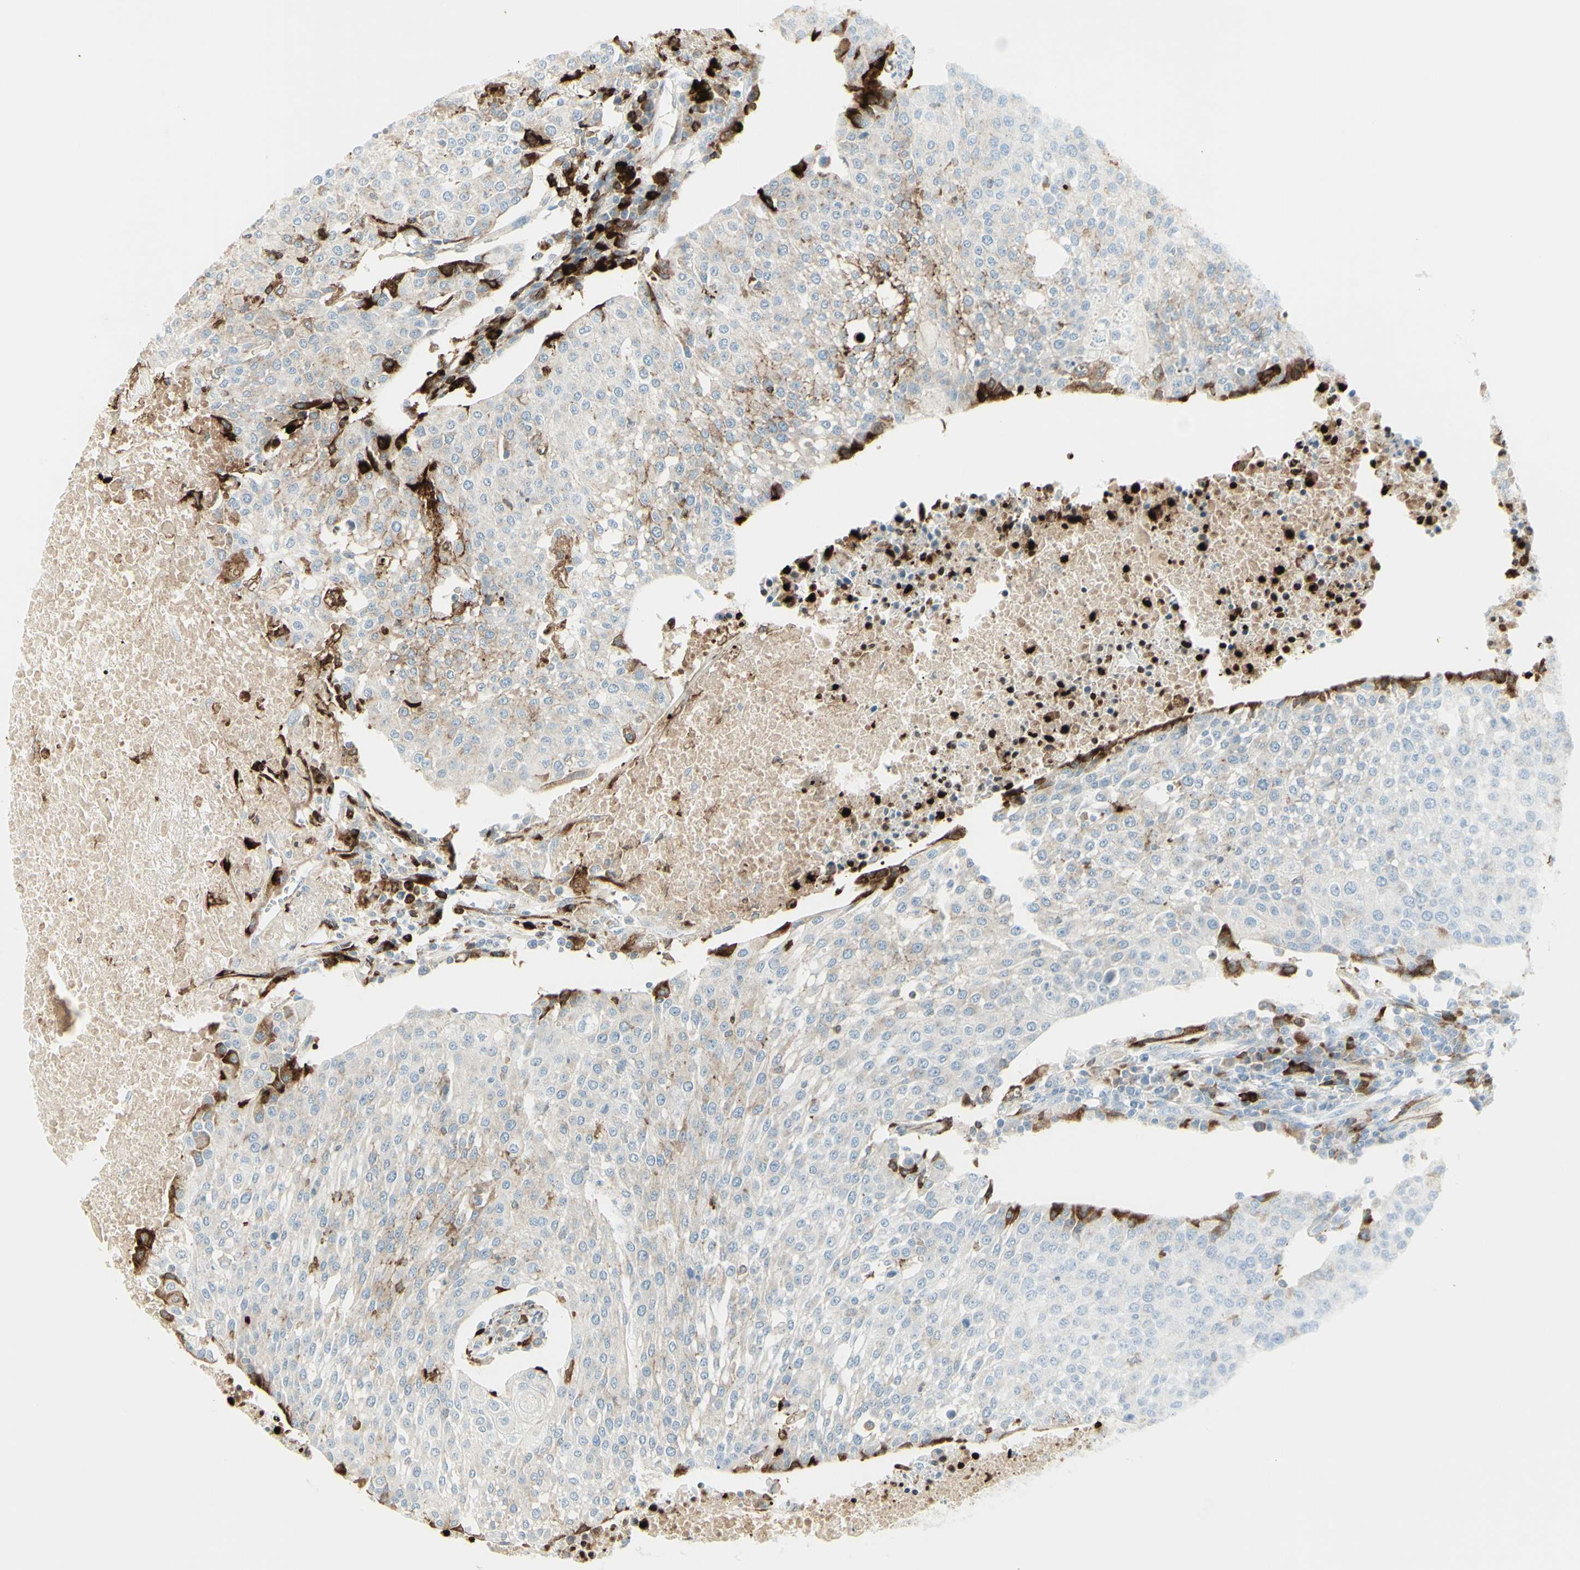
{"staining": {"intensity": "weak", "quantity": "25%-75%", "location": "cytoplasmic/membranous"}, "tissue": "urothelial cancer", "cell_type": "Tumor cells", "image_type": "cancer", "snomed": [{"axis": "morphology", "description": "Urothelial carcinoma, High grade"}, {"axis": "topography", "description": "Urinary bladder"}], "caption": "IHC staining of urothelial cancer, which exhibits low levels of weak cytoplasmic/membranous staining in about 25%-75% of tumor cells indicating weak cytoplasmic/membranous protein positivity. The staining was performed using DAB (brown) for protein detection and nuclei were counterstained in hematoxylin (blue).", "gene": "MDK", "patient": {"sex": "female", "age": 85}}